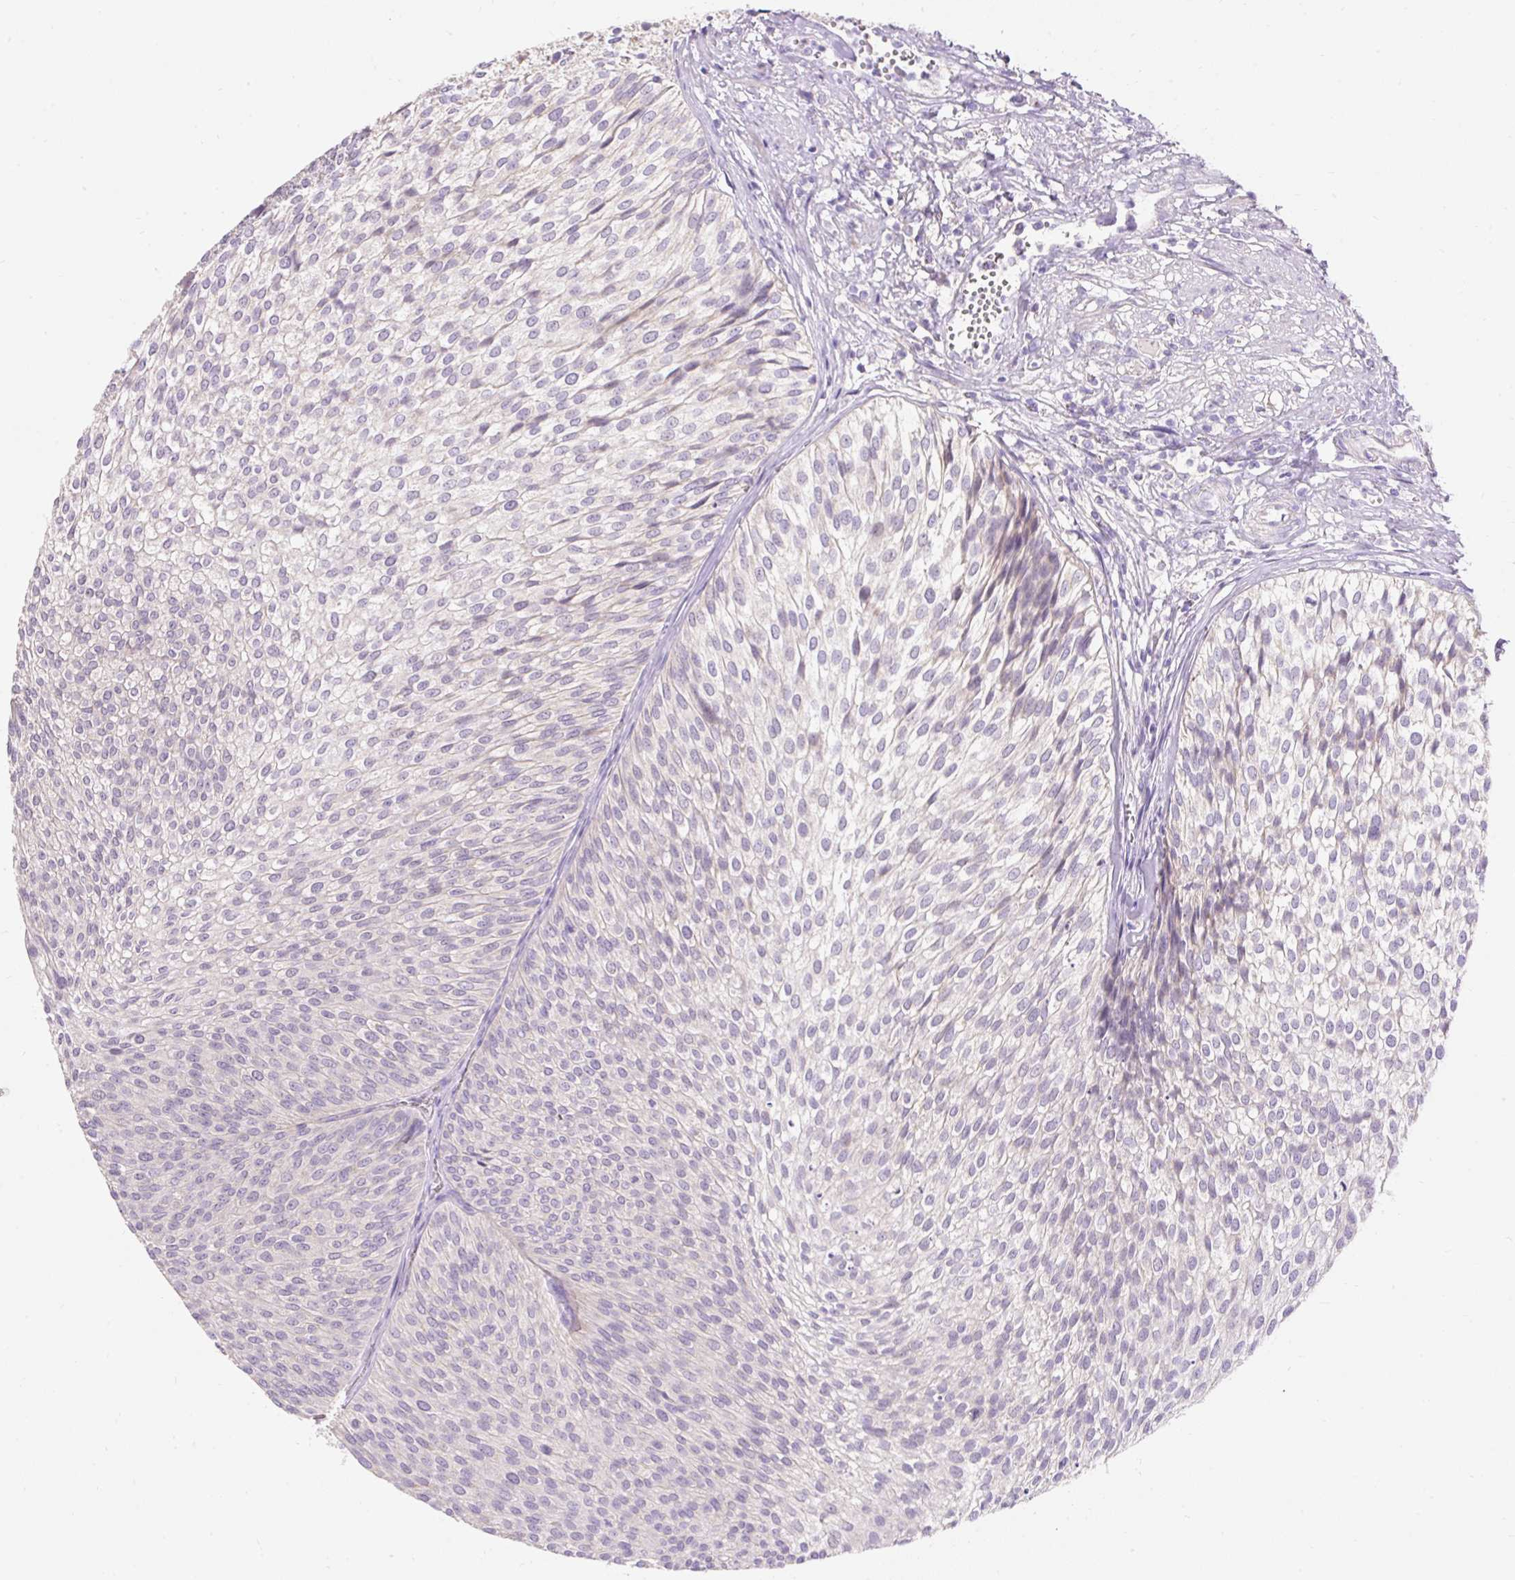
{"staining": {"intensity": "negative", "quantity": "none", "location": "none"}, "tissue": "urothelial cancer", "cell_type": "Tumor cells", "image_type": "cancer", "snomed": [{"axis": "morphology", "description": "Urothelial carcinoma, Low grade"}, {"axis": "topography", "description": "Urinary bladder"}], "caption": "Immunohistochemical staining of human urothelial cancer reveals no significant positivity in tumor cells.", "gene": "PMAIP1", "patient": {"sex": "male", "age": 91}}